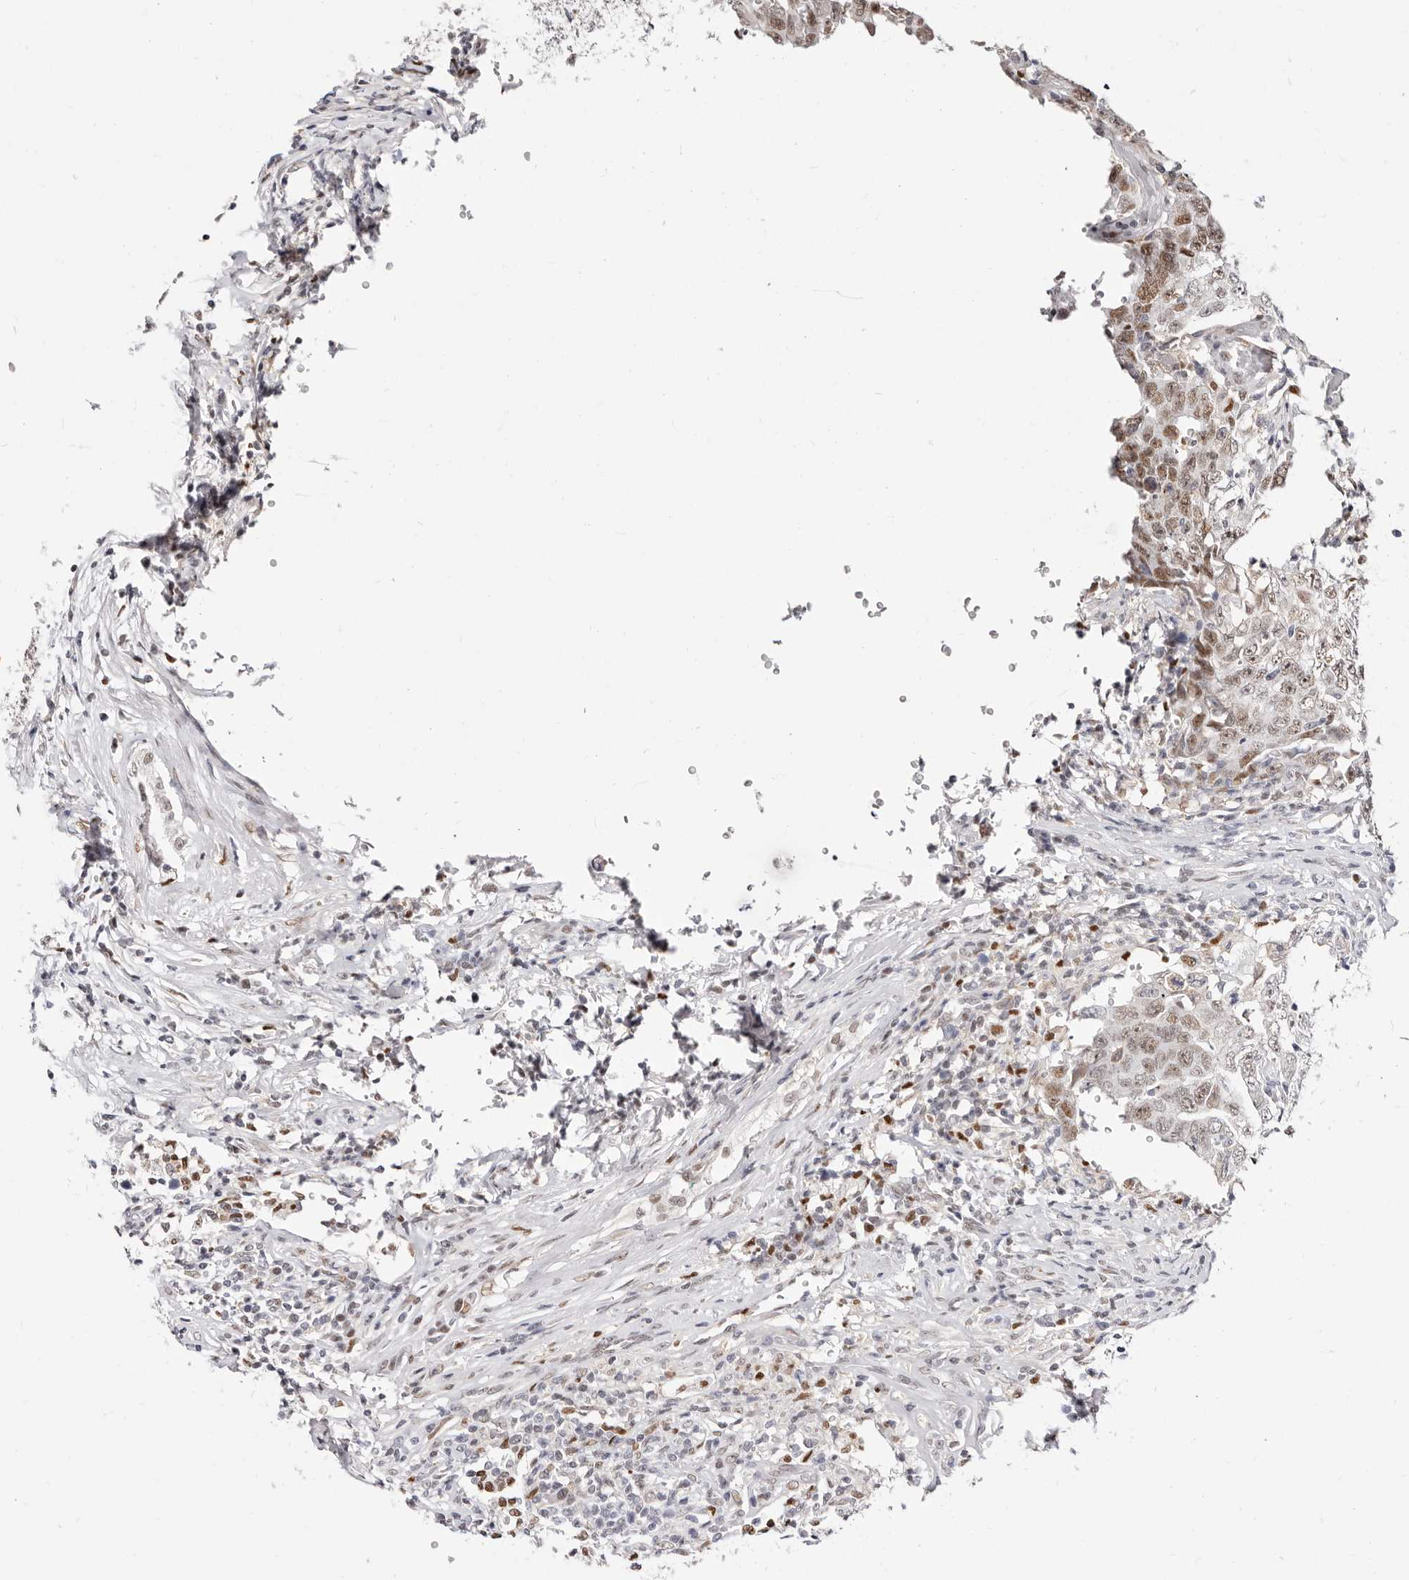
{"staining": {"intensity": "weak", "quantity": ">75%", "location": "nuclear"}, "tissue": "testis cancer", "cell_type": "Tumor cells", "image_type": "cancer", "snomed": [{"axis": "morphology", "description": "Carcinoma, Embryonal, NOS"}, {"axis": "topography", "description": "Testis"}], "caption": "Immunohistochemical staining of human testis embryonal carcinoma reveals low levels of weak nuclear protein staining in about >75% of tumor cells.", "gene": "TKT", "patient": {"sex": "male", "age": 26}}